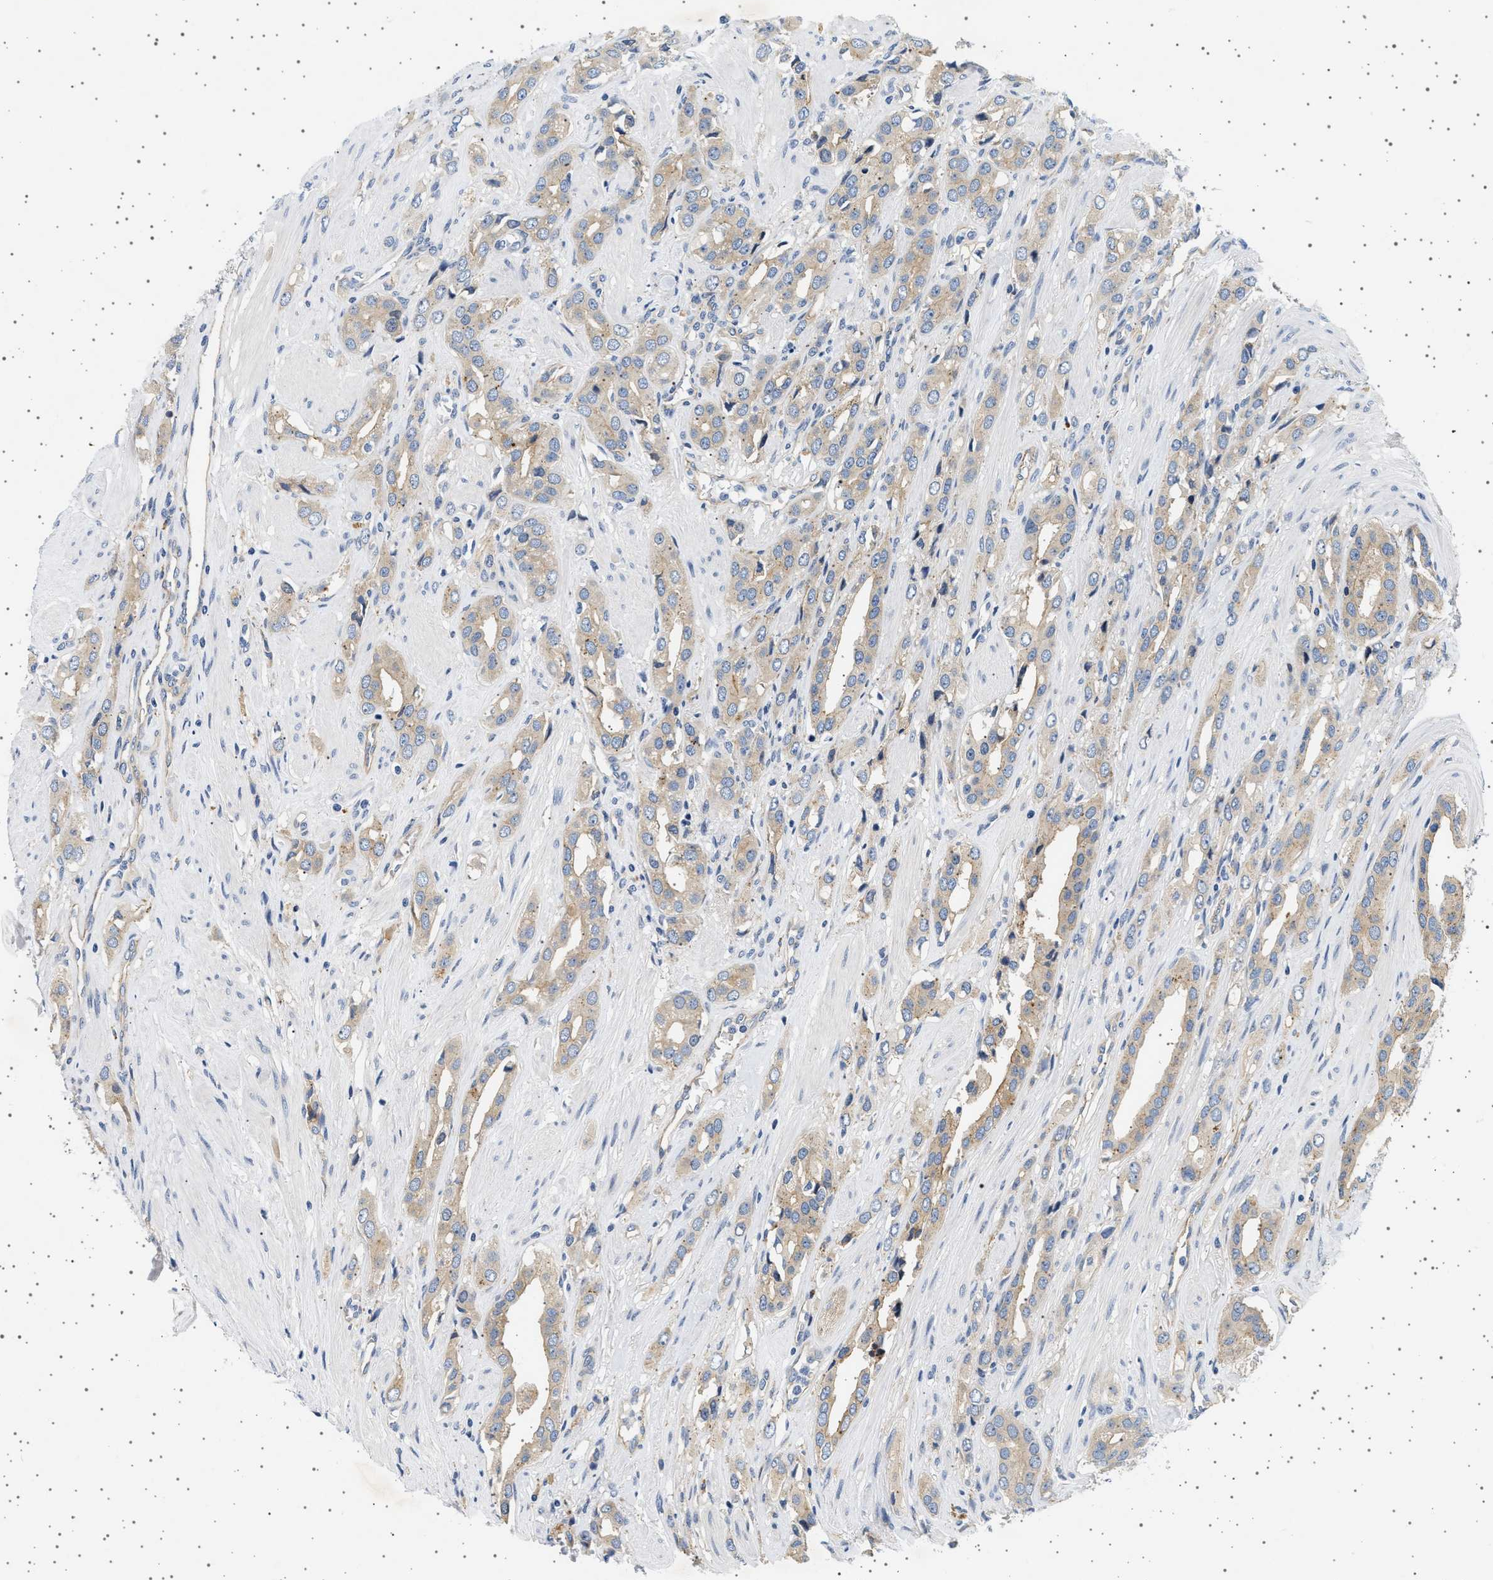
{"staining": {"intensity": "weak", "quantity": ">75%", "location": "cytoplasmic/membranous"}, "tissue": "prostate cancer", "cell_type": "Tumor cells", "image_type": "cancer", "snomed": [{"axis": "morphology", "description": "Adenocarcinoma, High grade"}, {"axis": "topography", "description": "Prostate"}], "caption": "Immunohistochemical staining of human prostate cancer shows low levels of weak cytoplasmic/membranous protein positivity in about >75% of tumor cells.", "gene": "PLPP6", "patient": {"sex": "male", "age": 52}}